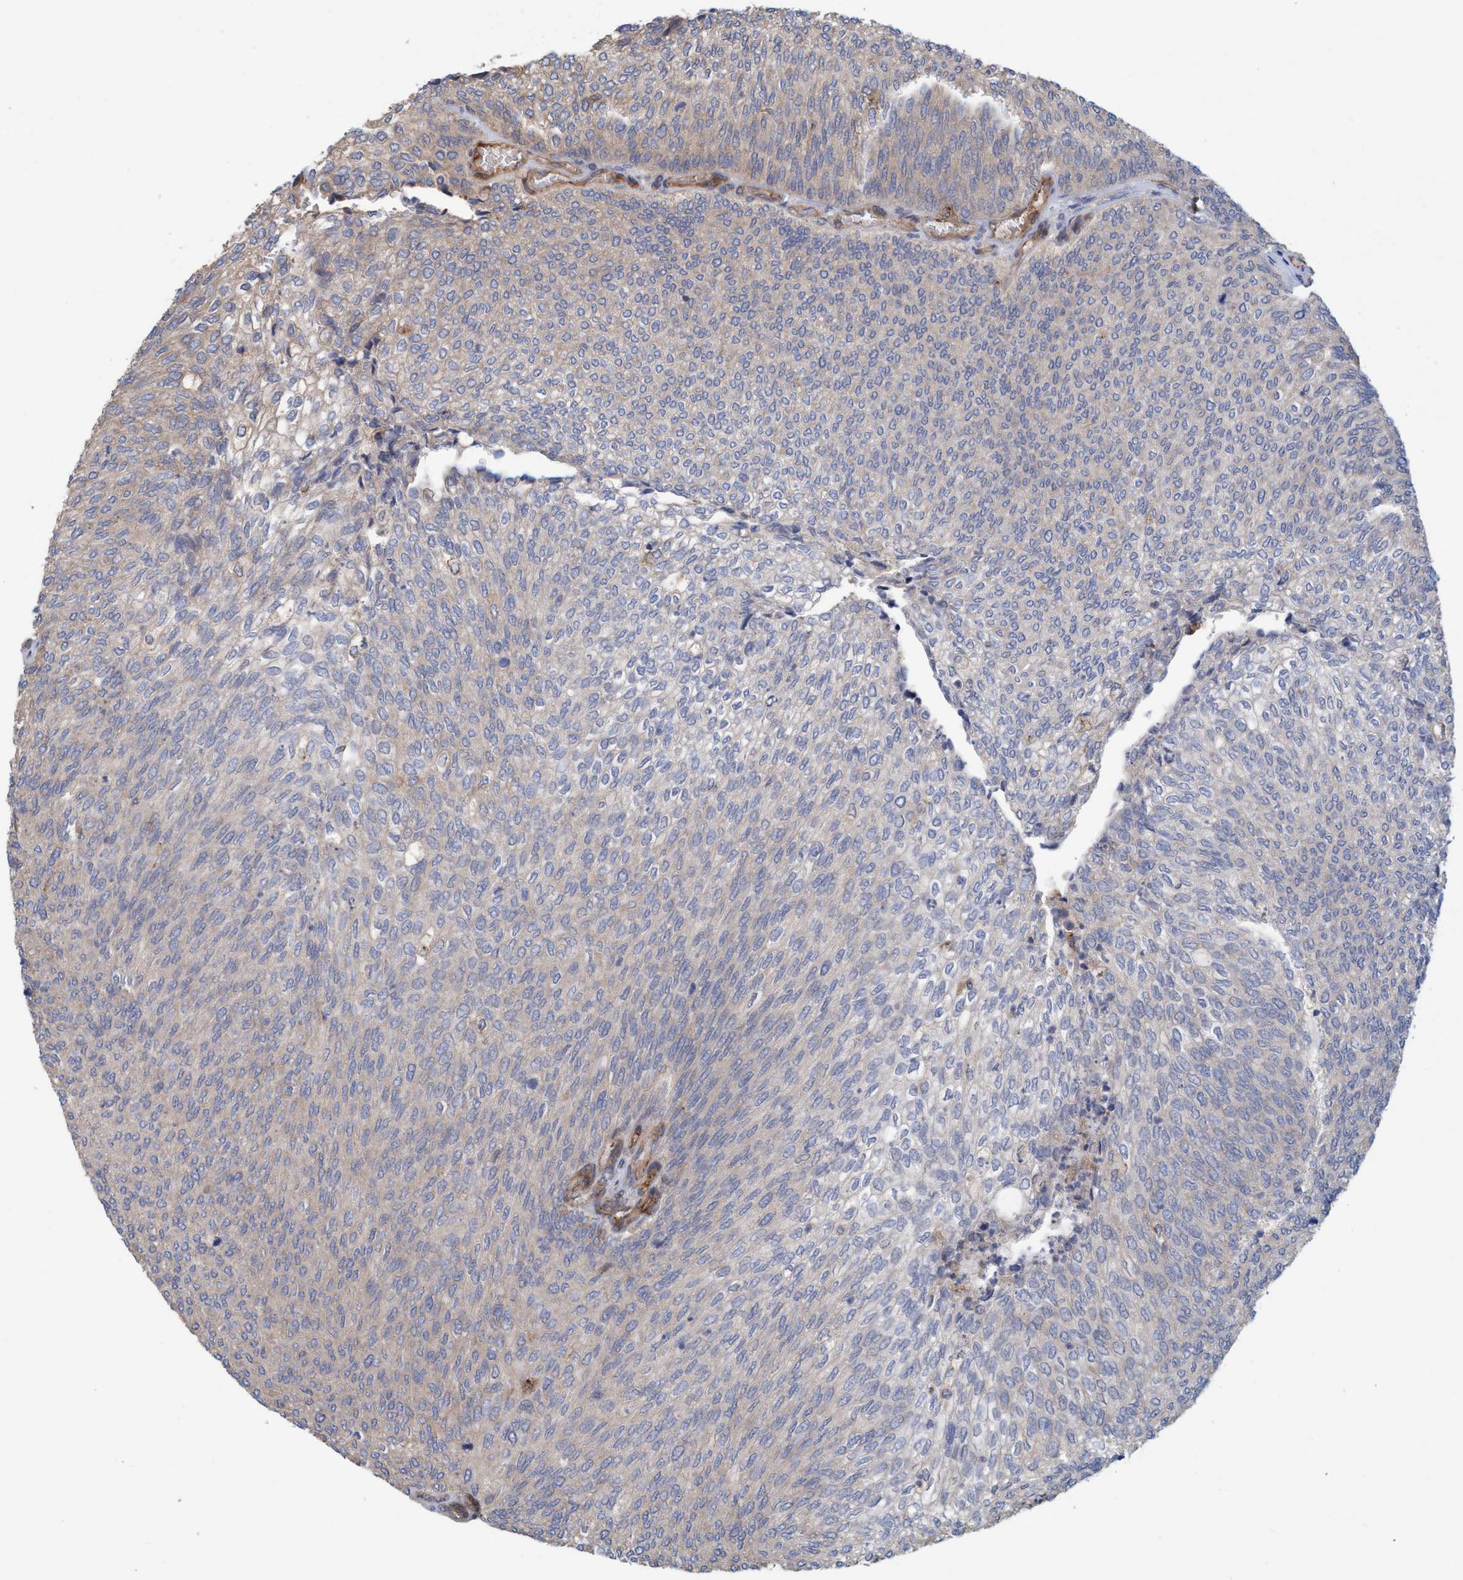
{"staining": {"intensity": "weak", "quantity": "25%-75%", "location": "cytoplasmic/membranous"}, "tissue": "urothelial cancer", "cell_type": "Tumor cells", "image_type": "cancer", "snomed": [{"axis": "morphology", "description": "Urothelial carcinoma, Low grade"}, {"axis": "topography", "description": "Urinary bladder"}], "caption": "Weak cytoplasmic/membranous protein staining is present in about 25%-75% of tumor cells in urothelial cancer.", "gene": "SPECC1", "patient": {"sex": "female", "age": 79}}